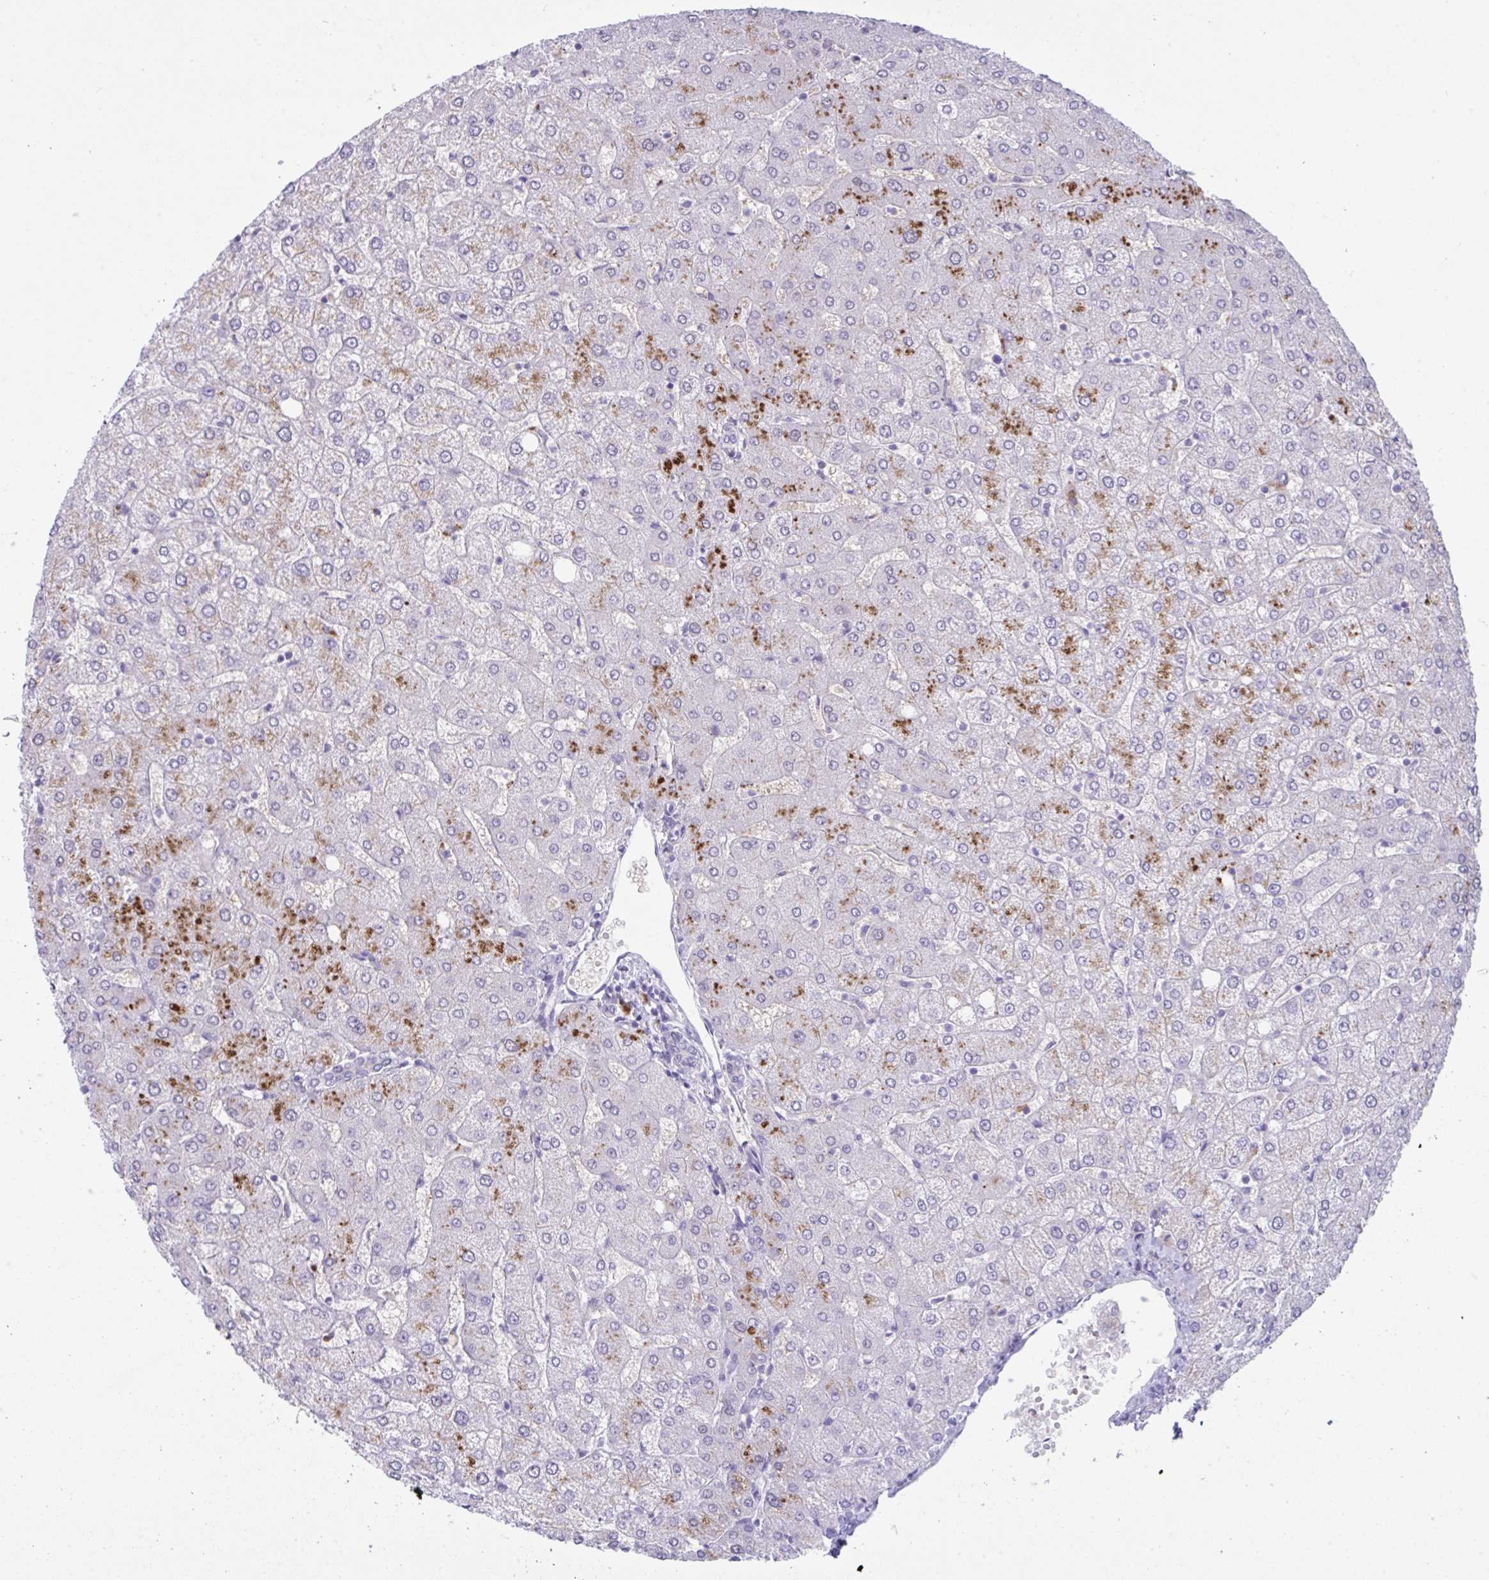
{"staining": {"intensity": "negative", "quantity": "none", "location": "none"}, "tissue": "liver", "cell_type": "Cholangiocytes", "image_type": "normal", "snomed": [{"axis": "morphology", "description": "Normal tissue, NOS"}, {"axis": "topography", "description": "Liver"}], "caption": "This is a micrograph of immunohistochemistry (IHC) staining of benign liver, which shows no staining in cholangiocytes. (IHC, brightfield microscopy, high magnification).", "gene": "PSCA", "patient": {"sex": "female", "age": 54}}